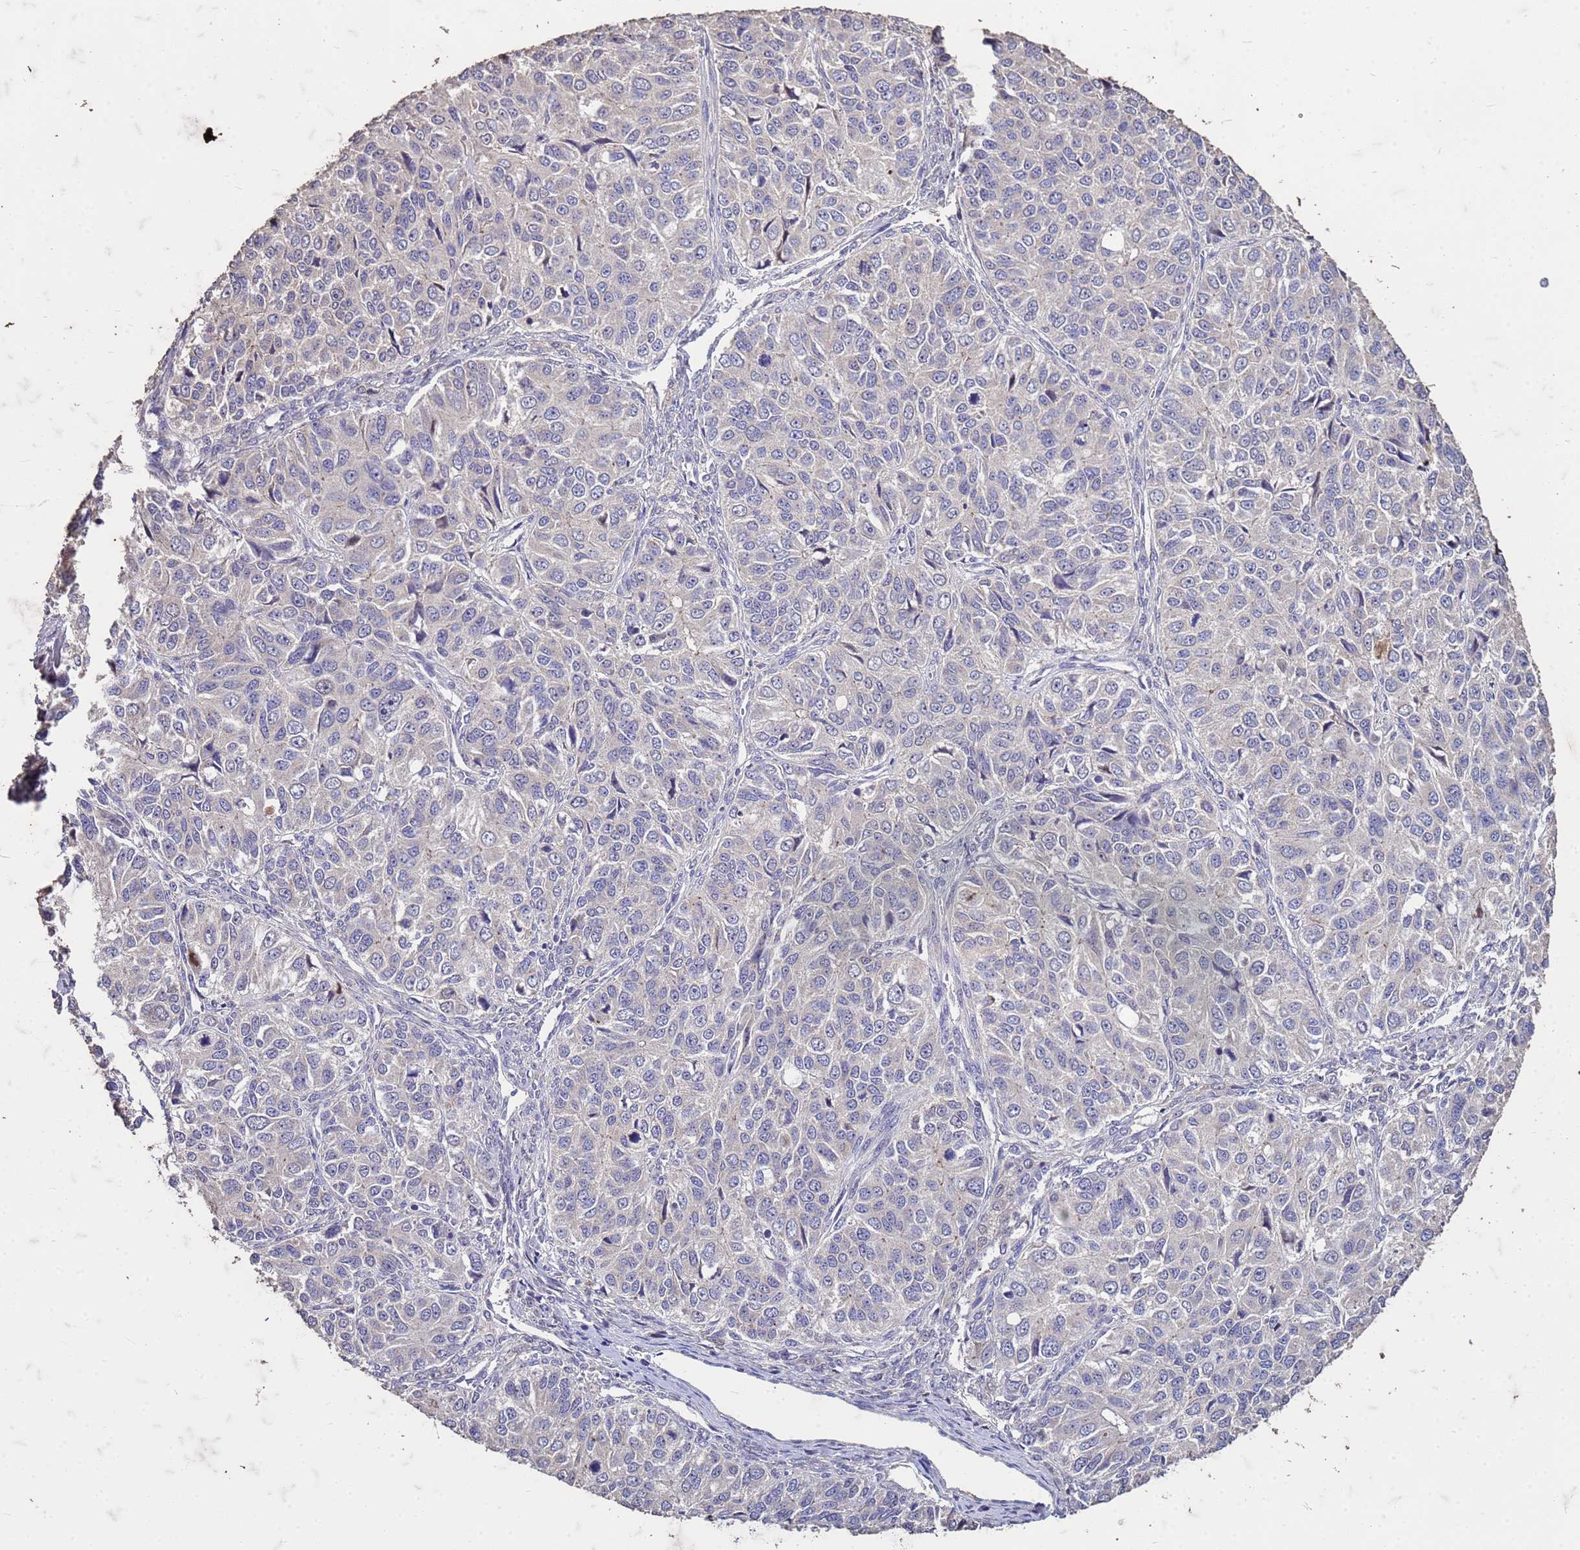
{"staining": {"intensity": "negative", "quantity": "none", "location": "none"}, "tissue": "ovarian cancer", "cell_type": "Tumor cells", "image_type": "cancer", "snomed": [{"axis": "morphology", "description": "Carcinoma, endometroid"}, {"axis": "topography", "description": "Ovary"}], "caption": "The immunohistochemistry (IHC) micrograph has no significant expression in tumor cells of ovarian cancer tissue. (Immunohistochemistry (ihc), brightfield microscopy, high magnification).", "gene": "FAM184B", "patient": {"sex": "female", "age": 51}}